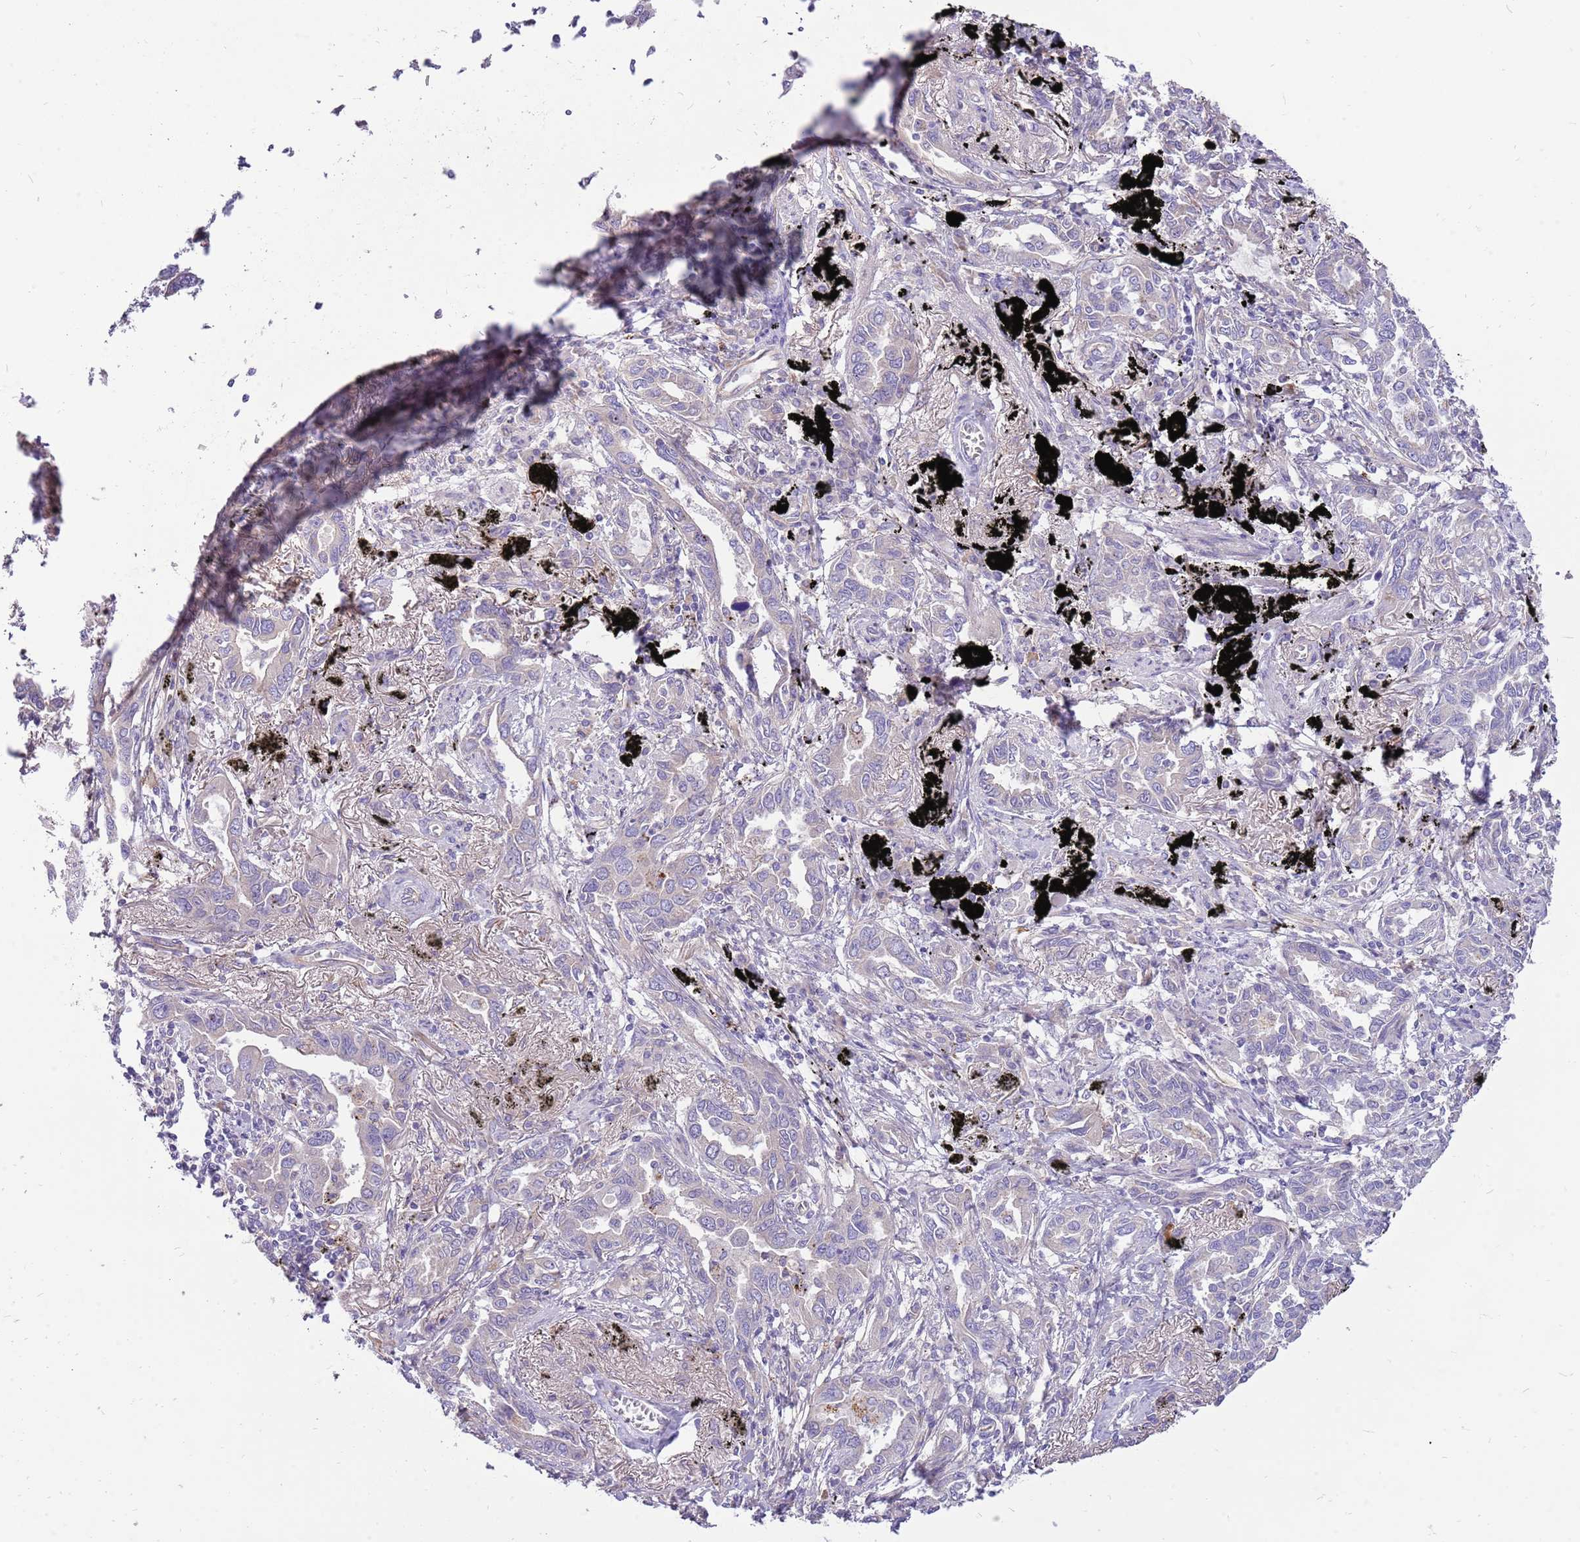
{"staining": {"intensity": "negative", "quantity": "none", "location": "none"}, "tissue": "lung cancer", "cell_type": "Tumor cells", "image_type": "cancer", "snomed": [{"axis": "morphology", "description": "Adenocarcinoma, NOS"}, {"axis": "topography", "description": "Lung"}], "caption": "IHC of adenocarcinoma (lung) reveals no staining in tumor cells.", "gene": "NTN4", "patient": {"sex": "male", "age": 67}}